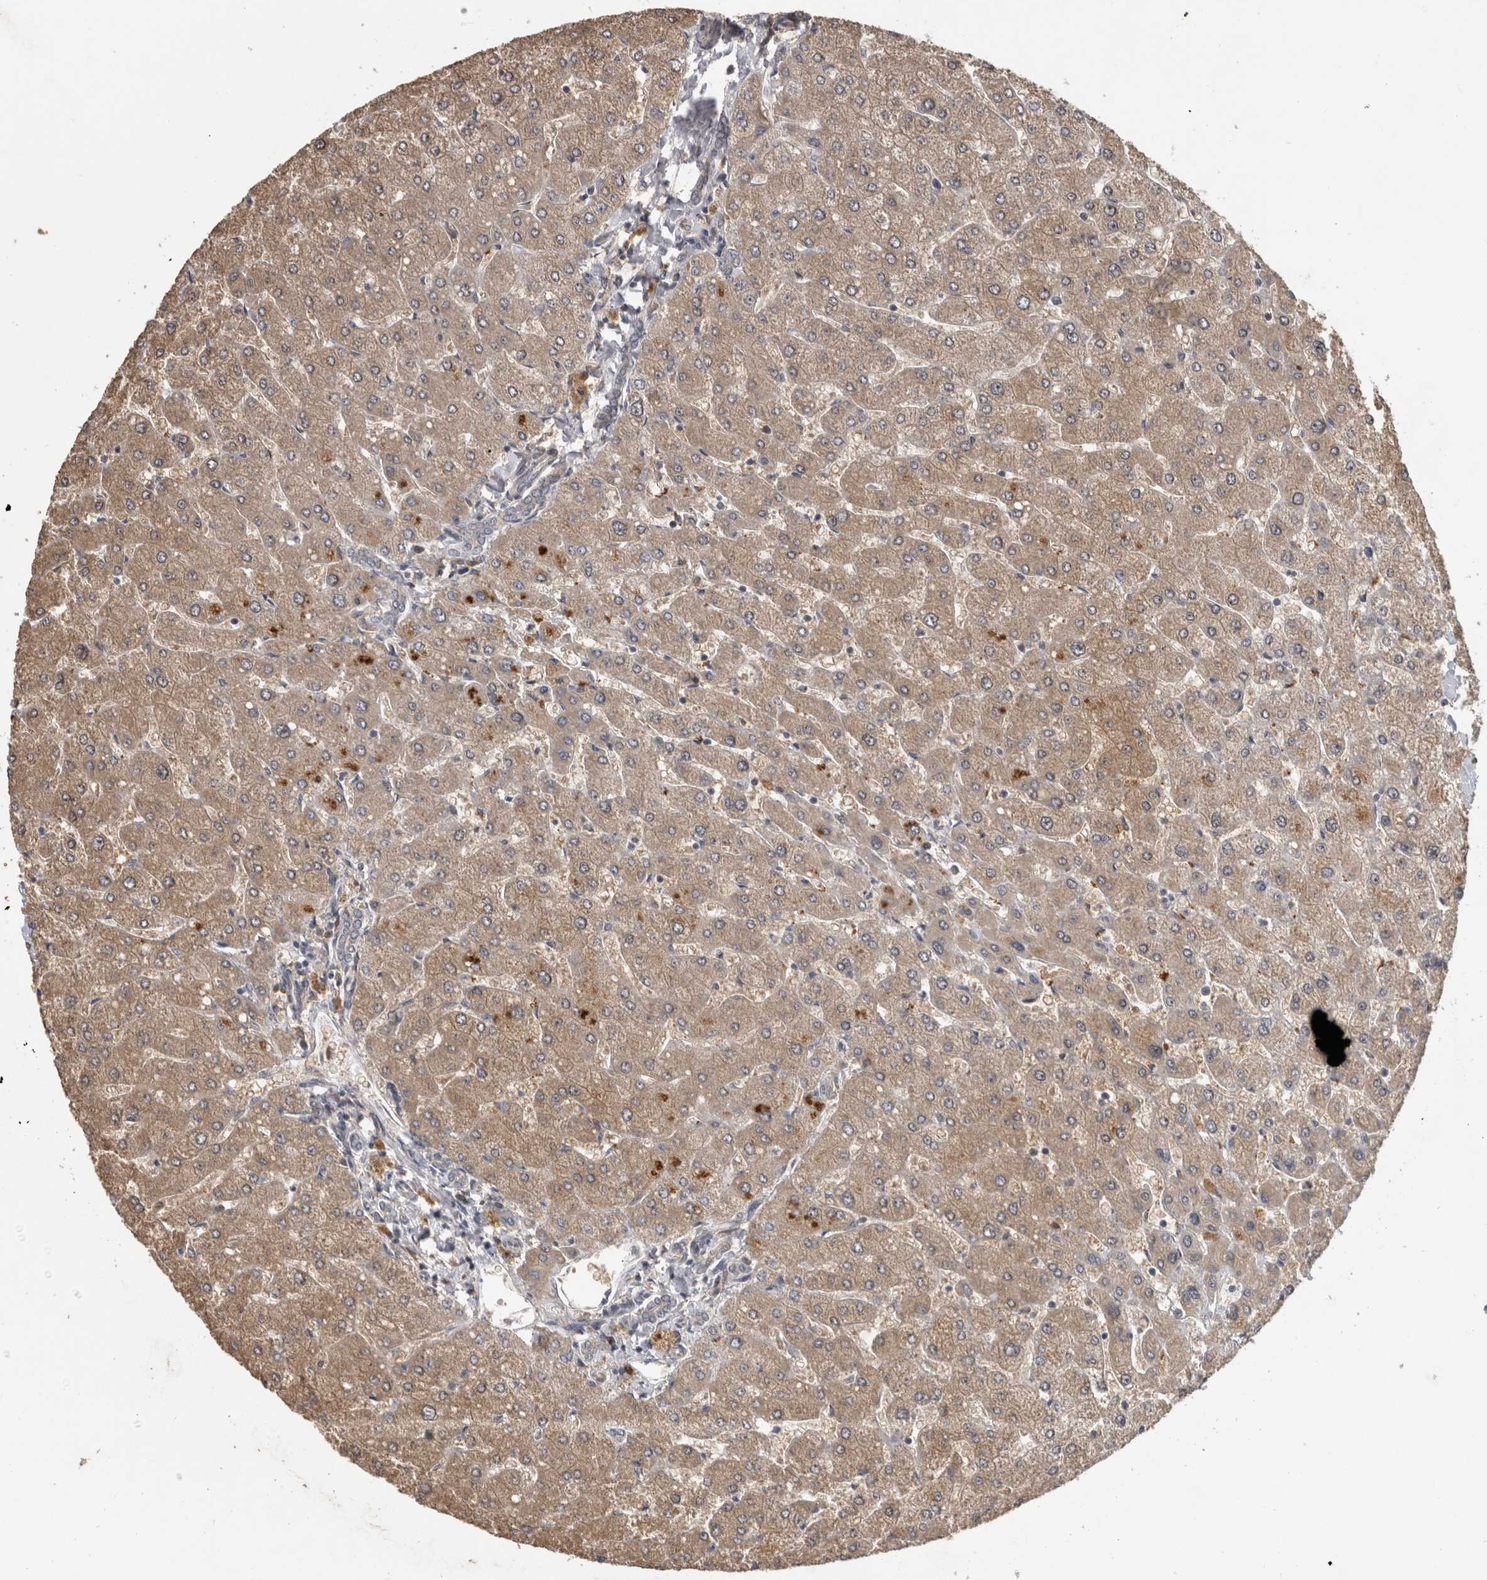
{"staining": {"intensity": "weak", "quantity": "<25%", "location": "cytoplasmic/membranous"}, "tissue": "liver", "cell_type": "Cholangiocytes", "image_type": "normal", "snomed": [{"axis": "morphology", "description": "Normal tissue, NOS"}, {"axis": "topography", "description": "Liver"}], "caption": "An IHC image of normal liver is shown. There is no staining in cholangiocytes of liver. Brightfield microscopy of IHC stained with DAB (brown) and hematoxylin (blue), captured at high magnification.", "gene": "ATXN2", "patient": {"sex": "male", "age": 55}}